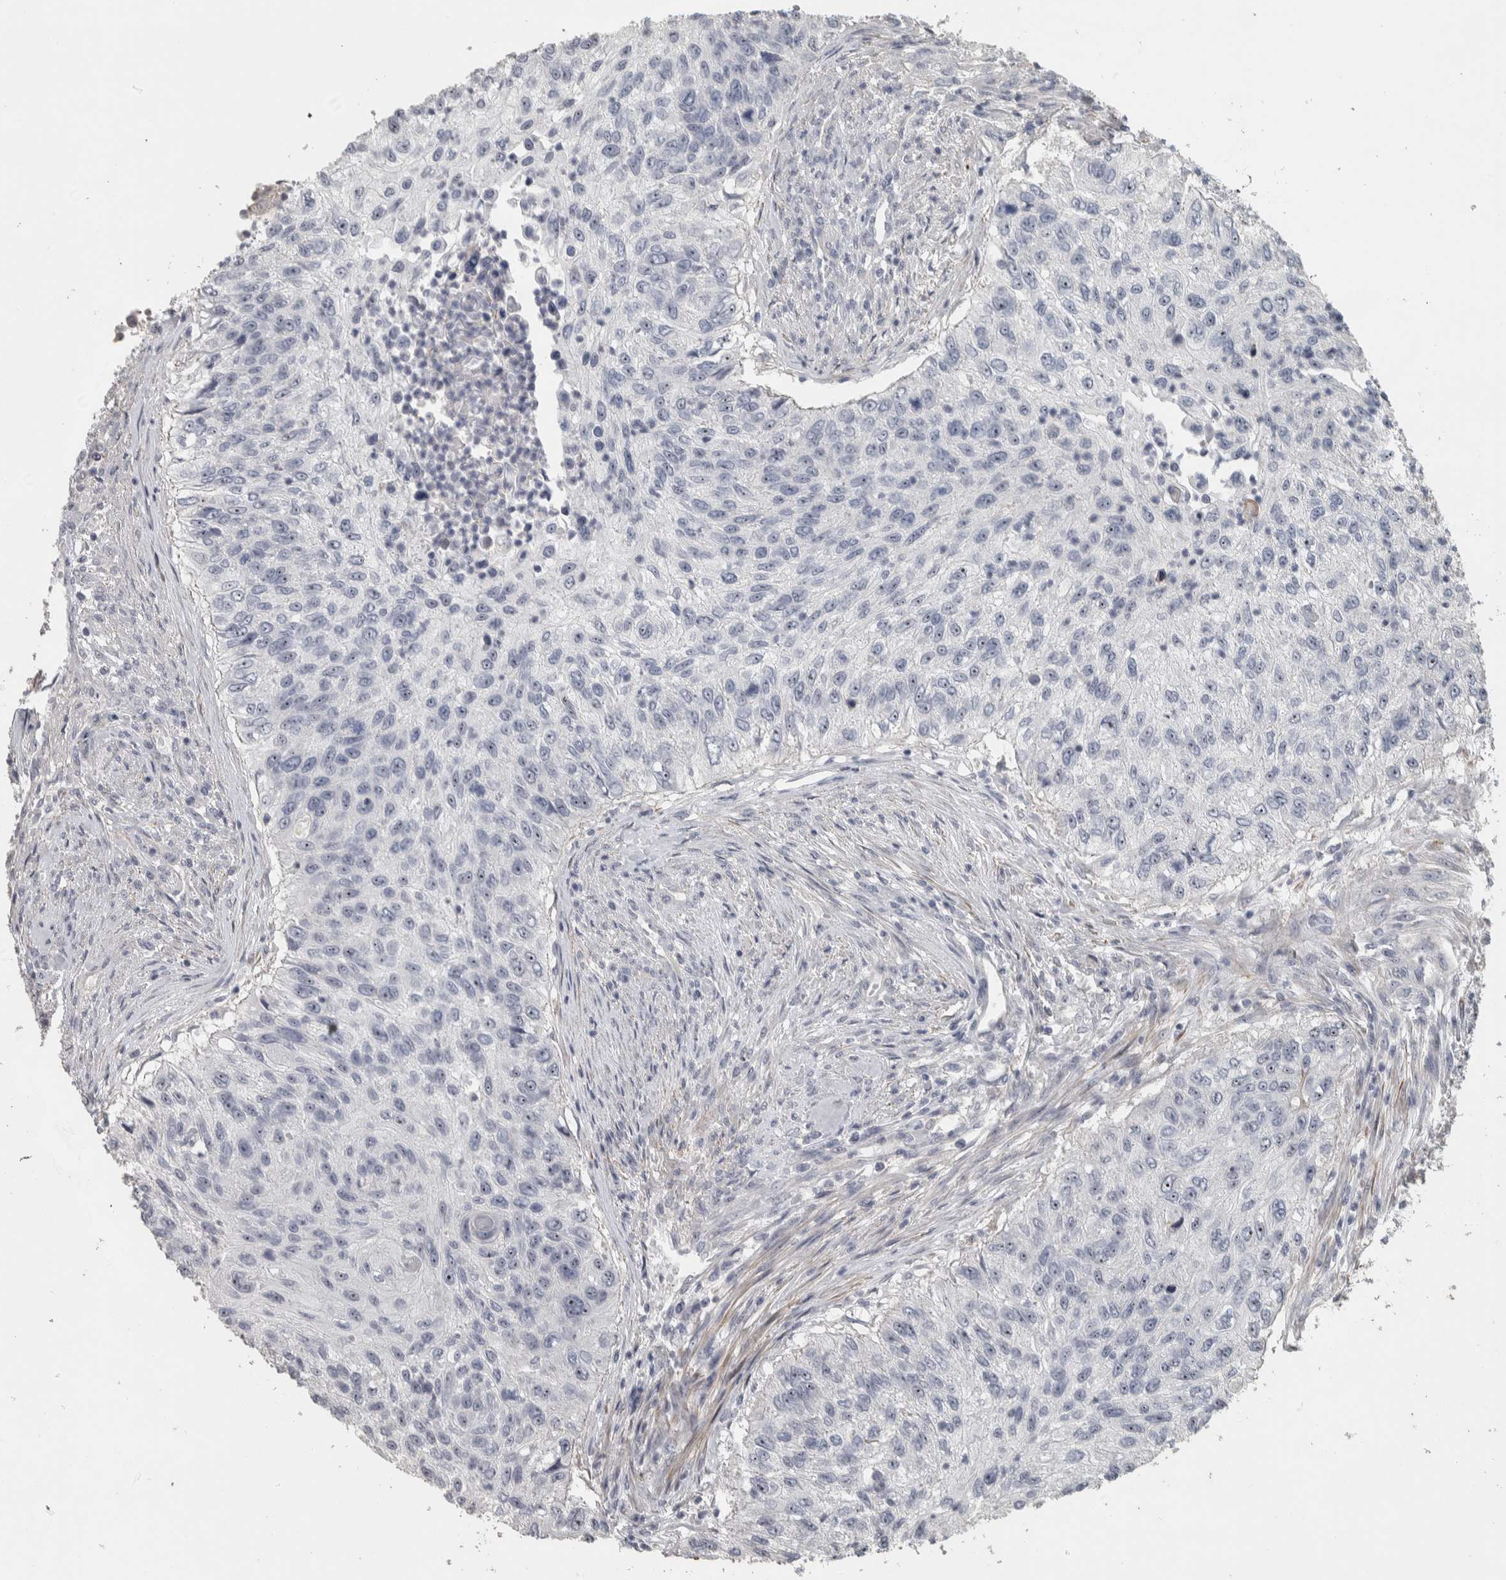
{"staining": {"intensity": "weak", "quantity": "<25%", "location": "nuclear"}, "tissue": "urothelial cancer", "cell_type": "Tumor cells", "image_type": "cancer", "snomed": [{"axis": "morphology", "description": "Urothelial carcinoma, High grade"}, {"axis": "topography", "description": "Urinary bladder"}], "caption": "Tumor cells are negative for protein expression in human urothelial cancer.", "gene": "DCAF10", "patient": {"sex": "female", "age": 60}}